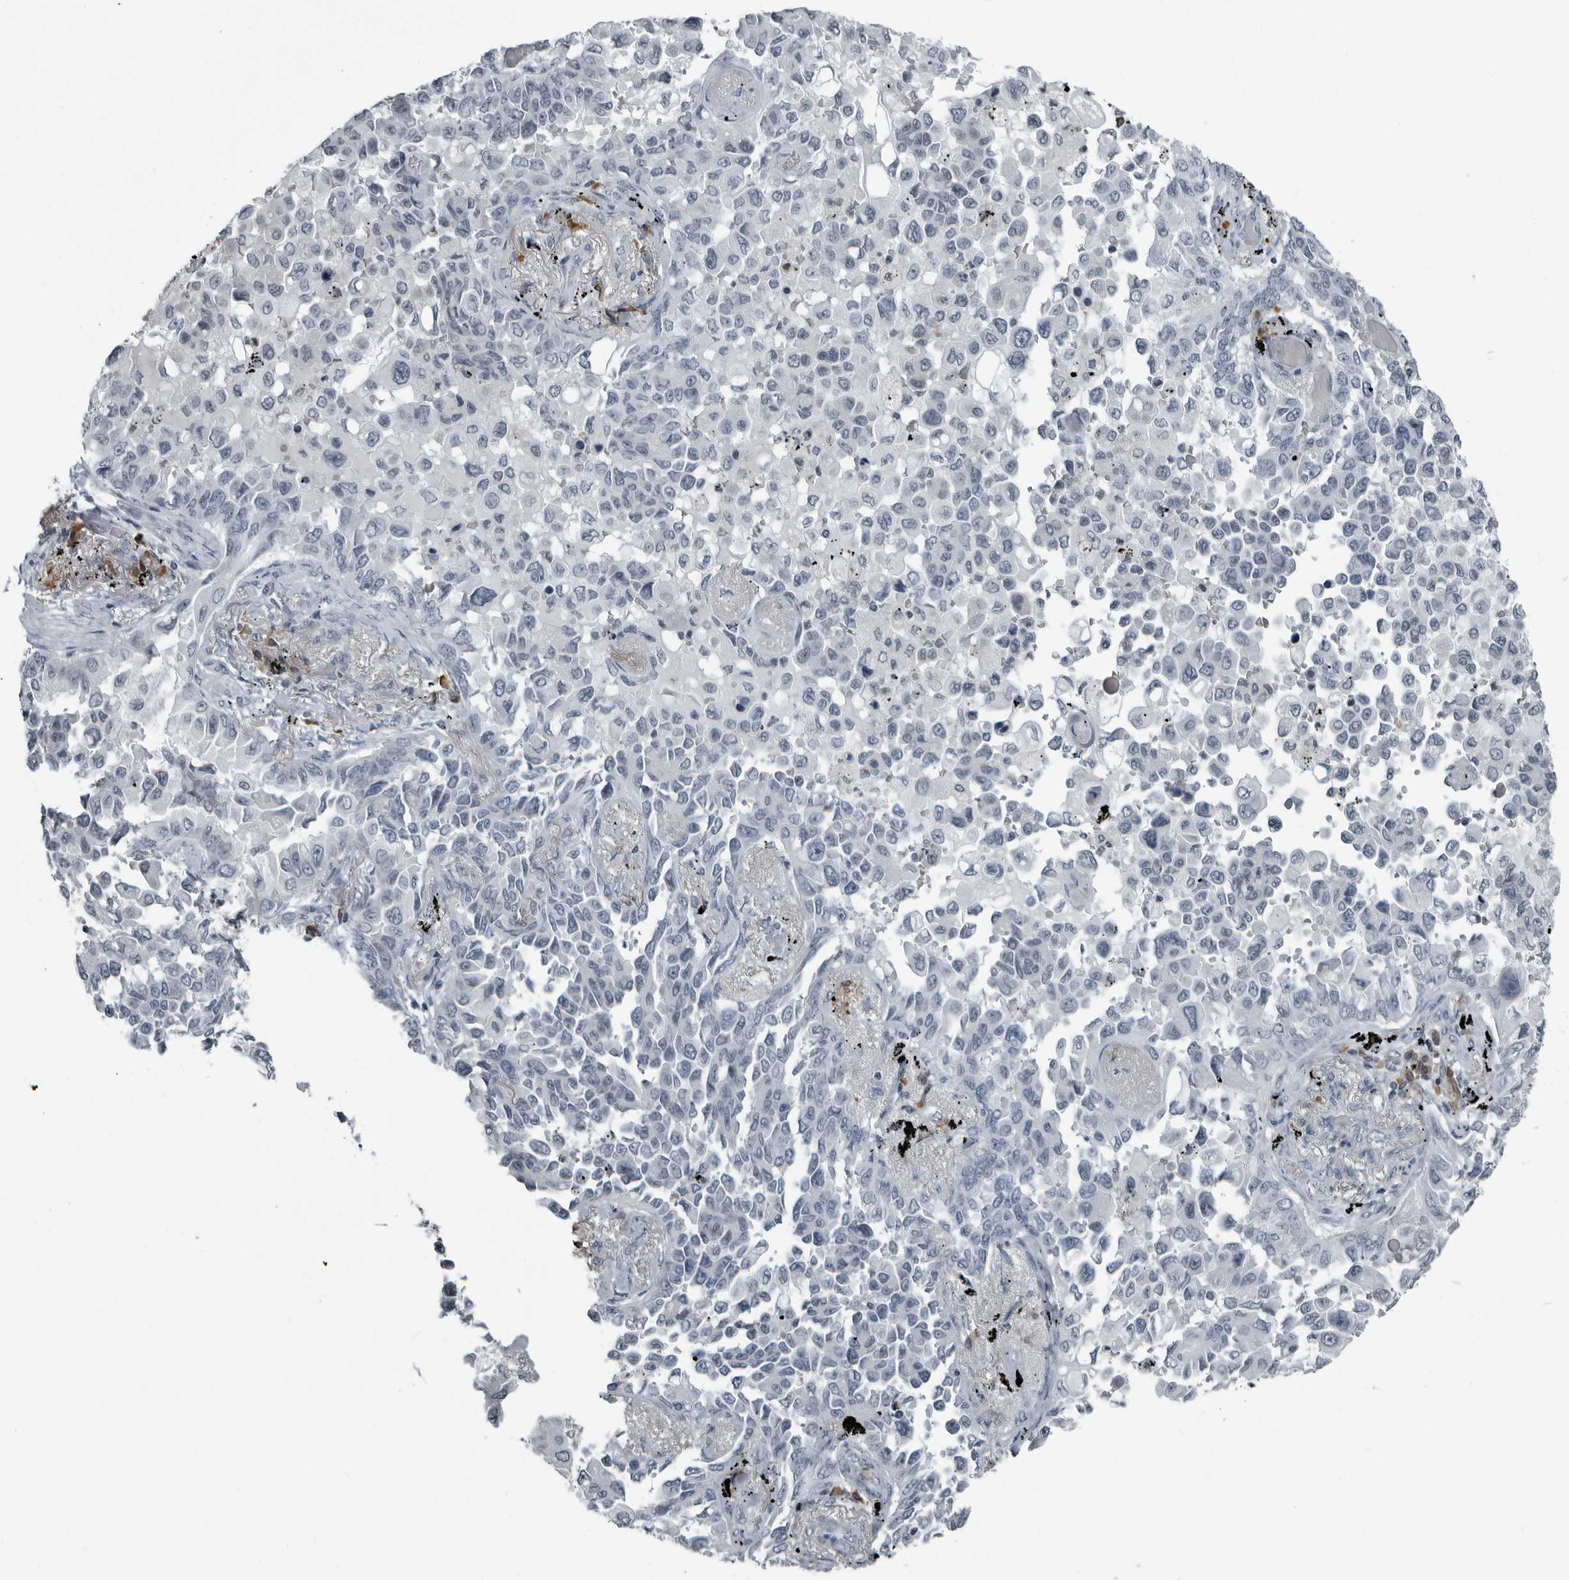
{"staining": {"intensity": "negative", "quantity": "none", "location": "none"}, "tissue": "lung cancer", "cell_type": "Tumor cells", "image_type": "cancer", "snomed": [{"axis": "morphology", "description": "Adenocarcinoma, NOS"}, {"axis": "topography", "description": "Lung"}], "caption": "A high-resolution histopathology image shows IHC staining of lung adenocarcinoma, which displays no significant positivity in tumor cells.", "gene": "RTCA", "patient": {"sex": "female", "age": 67}}